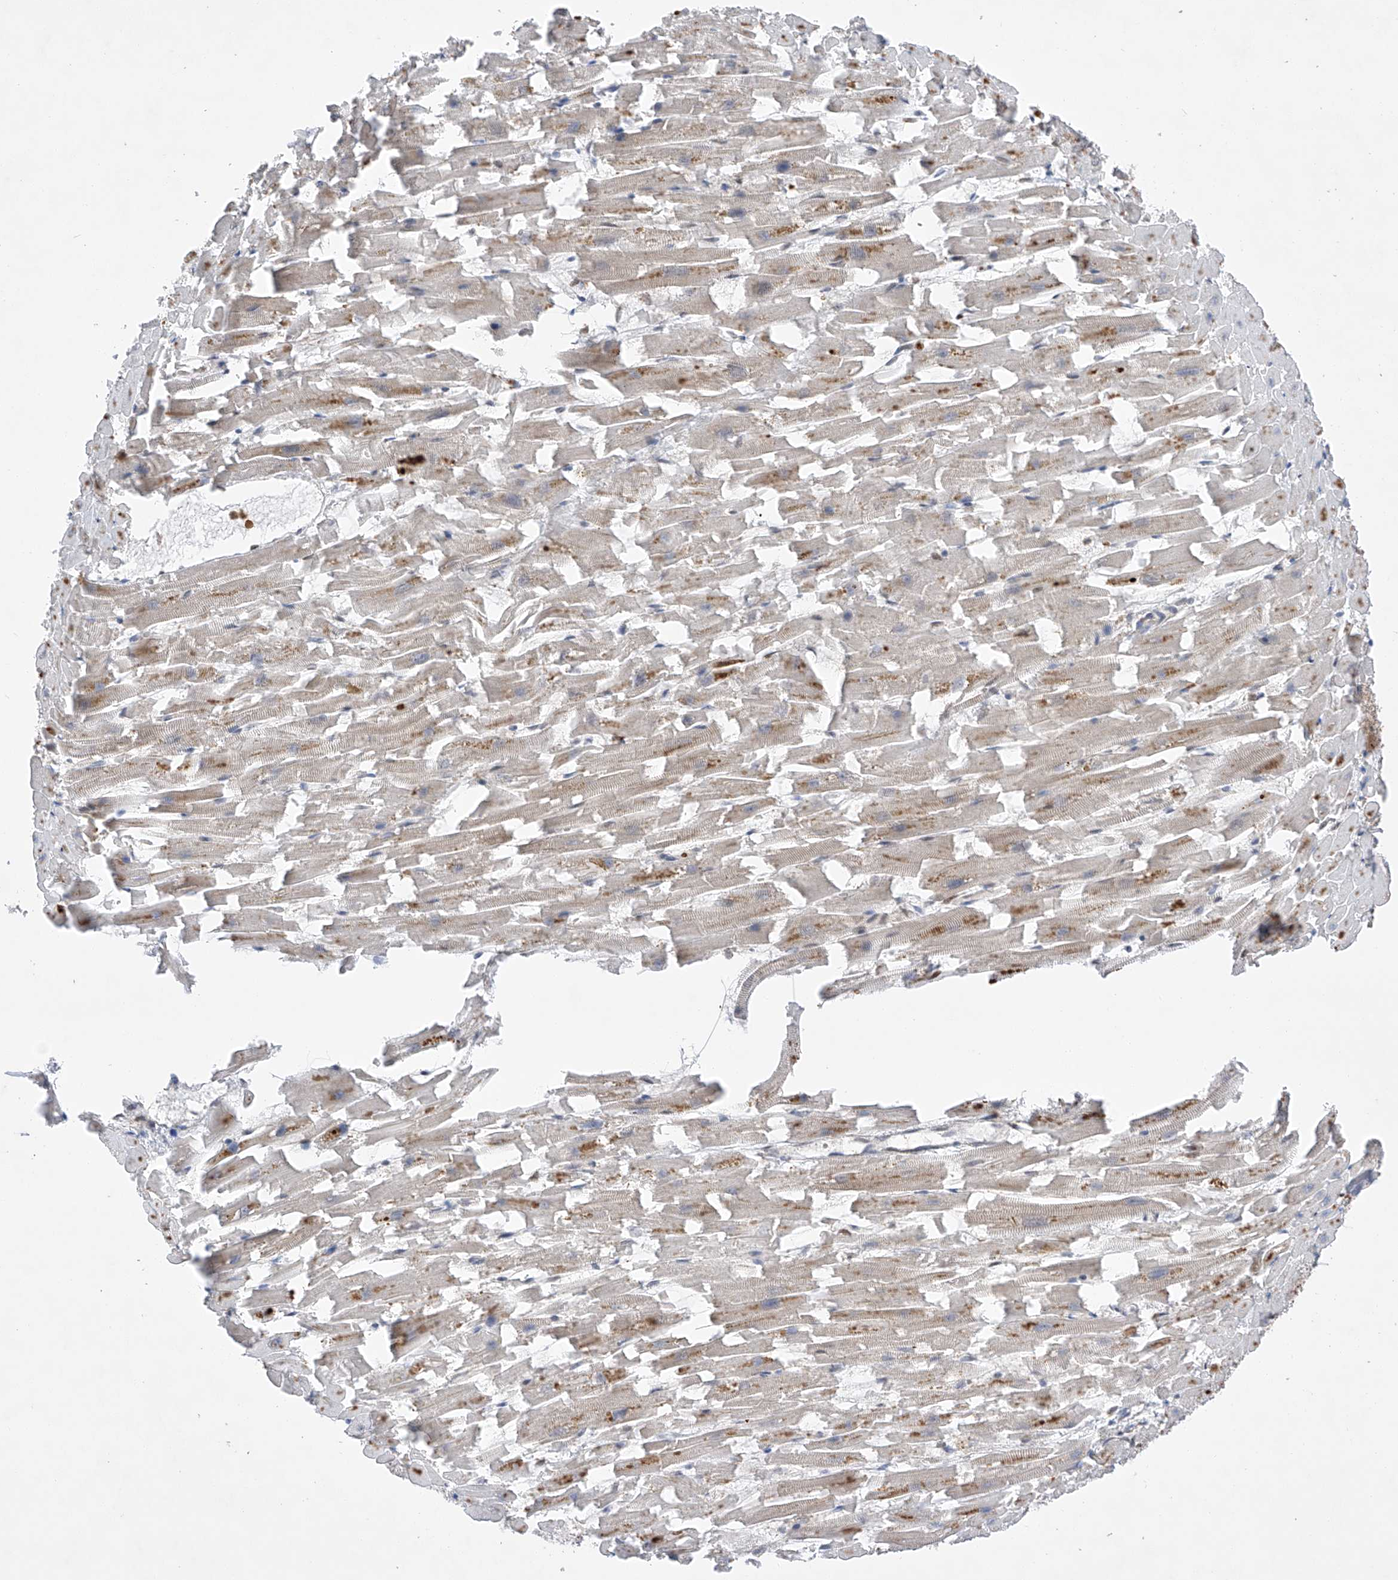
{"staining": {"intensity": "weak", "quantity": "25%-75%", "location": "cytoplasmic/membranous,nuclear"}, "tissue": "heart muscle", "cell_type": "Cardiomyocytes", "image_type": "normal", "snomed": [{"axis": "morphology", "description": "Normal tissue, NOS"}, {"axis": "topography", "description": "Heart"}], "caption": "Heart muscle stained with immunohistochemistry (IHC) demonstrates weak cytoplasmic/membranous,nuclear positivity in approximately 25%-75% of cardiomyocytes.", "gene": "ZNF280D", "patient": {"sex": "female", "age": 64}}